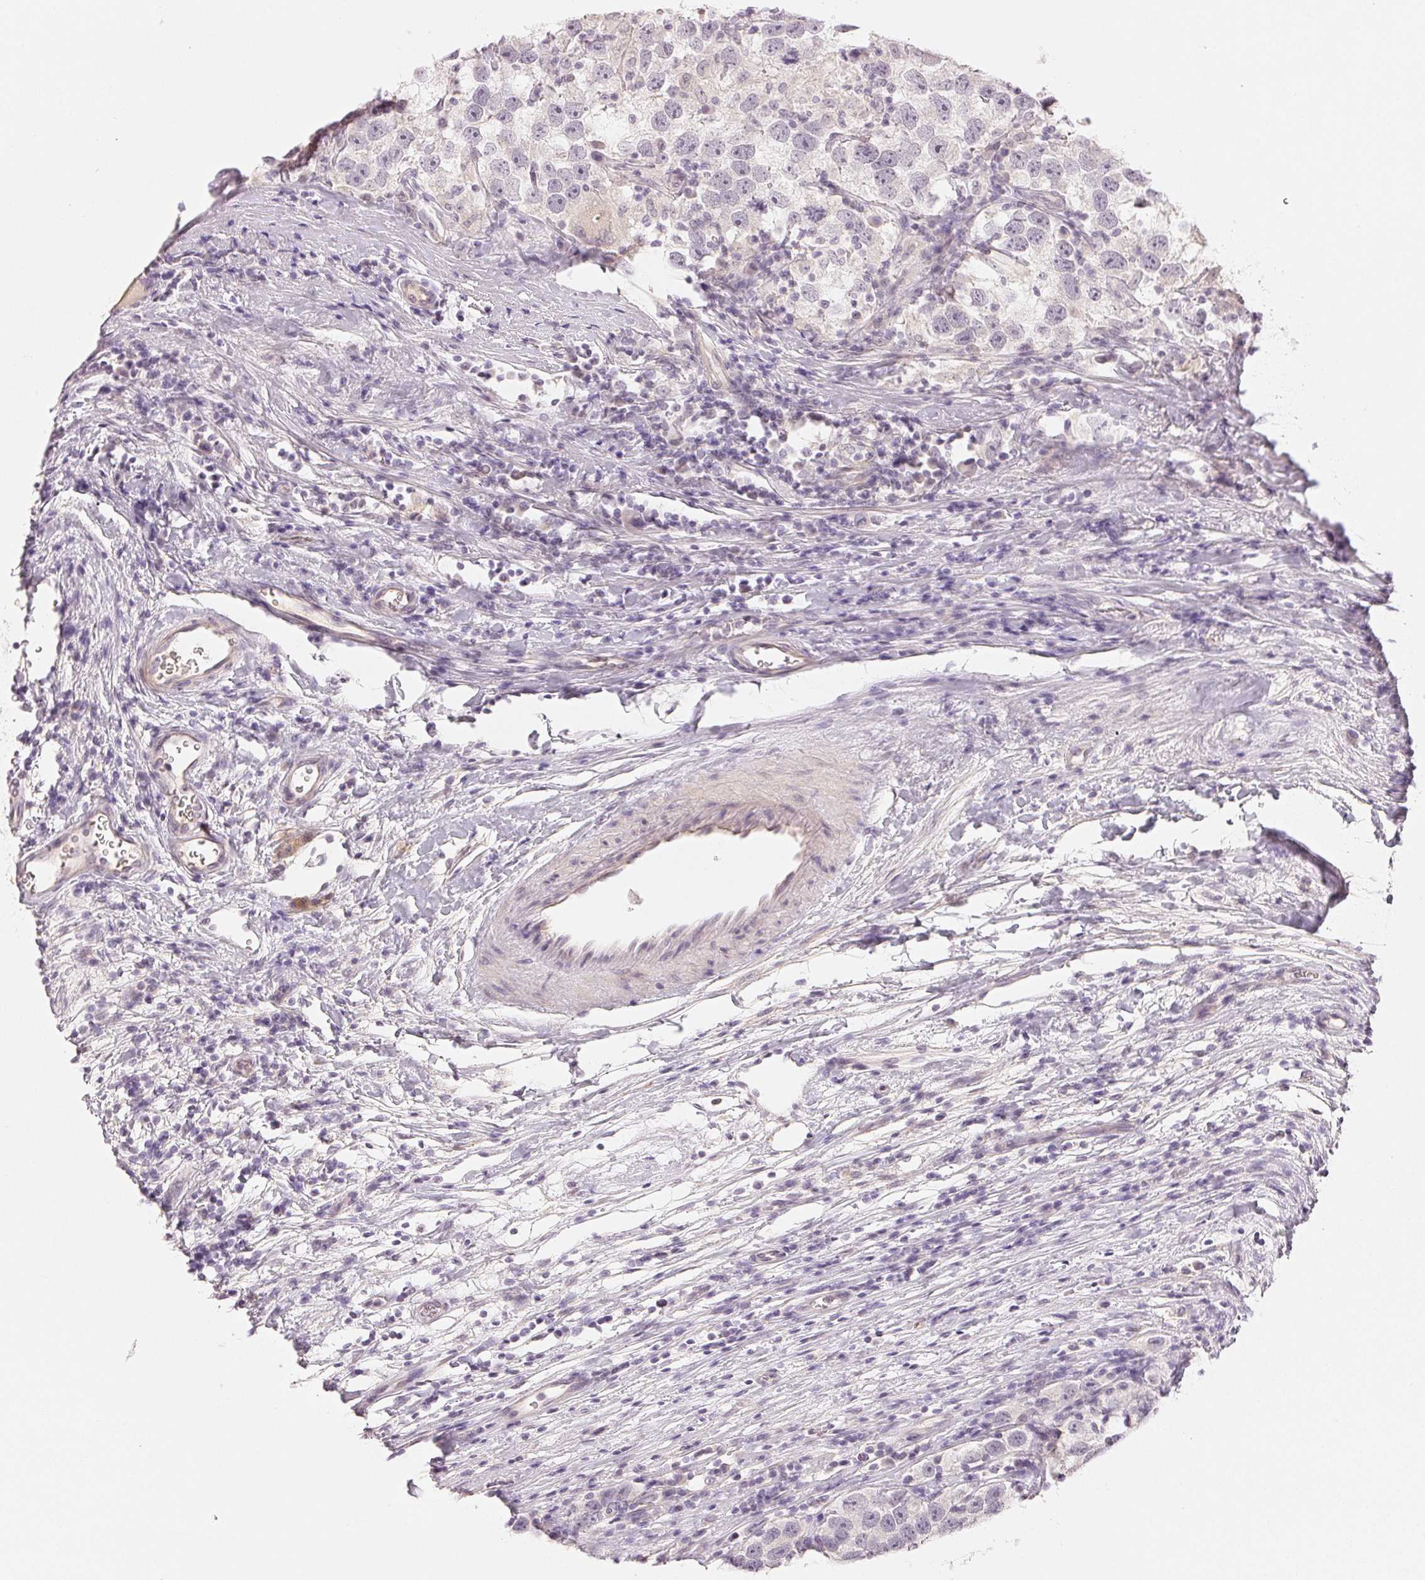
{"staining": {"intensity": "negative", "quantity": "none", "location": "none"}, "tissue": "testis cancer", "cell_type": "Tumor cells", "image_type": "cancer", "snomed": [{"axis": "morphology", "description": "Seminoma, NOS"}, {"axis": "topography", "description": "Testis"}], "caption": "This is an immunohistochemistry (IHC) histopathology image of human seminoma (testis). There is no positivity in tumor cells.", "gene": "MAP1LC3A", "patient": {"sex": "male", "age": 26}}